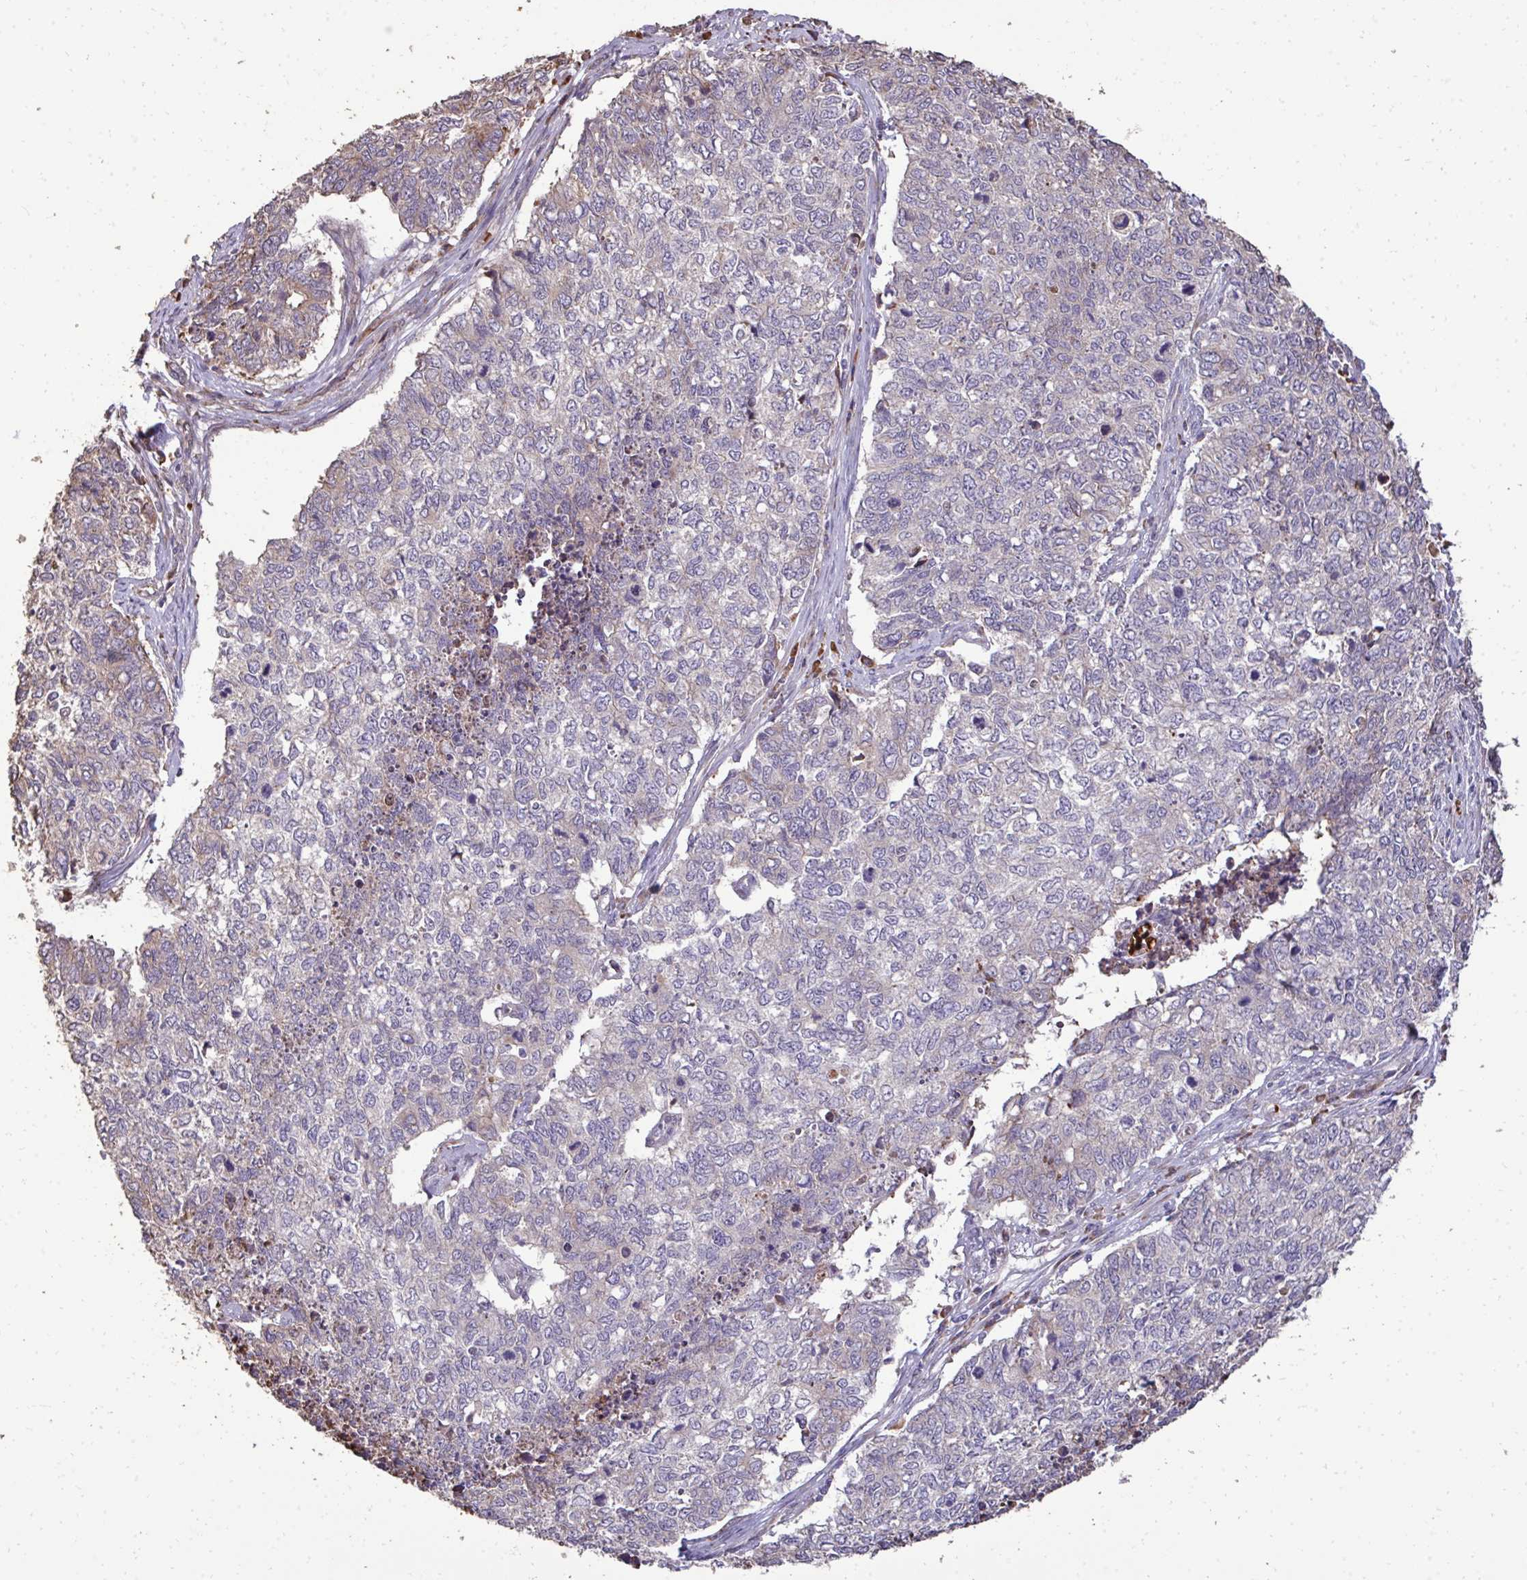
{"staining": {"intensity": "weak", "quantity": "25%-75%", "location": "cytoplasmic/membranous"}, "tissue": "cervical cancer", "cell_type": "Tumor cells", "image_type": "cancer", "snomed": [{"axis": "morphology", "description": "Adenocarcinoma, NOS"}, {"axis": "topography", "description": "Cervix"}], "caption": "Cervical cancer (adenocarcinoma) stained for a protein (brown) reveals weak cytoplasmic/membranous positive expression in approximately 25%-75% of tumor cells.", "gene": "FIBCD1", "patient": {"sex": "female", "age": 63}}